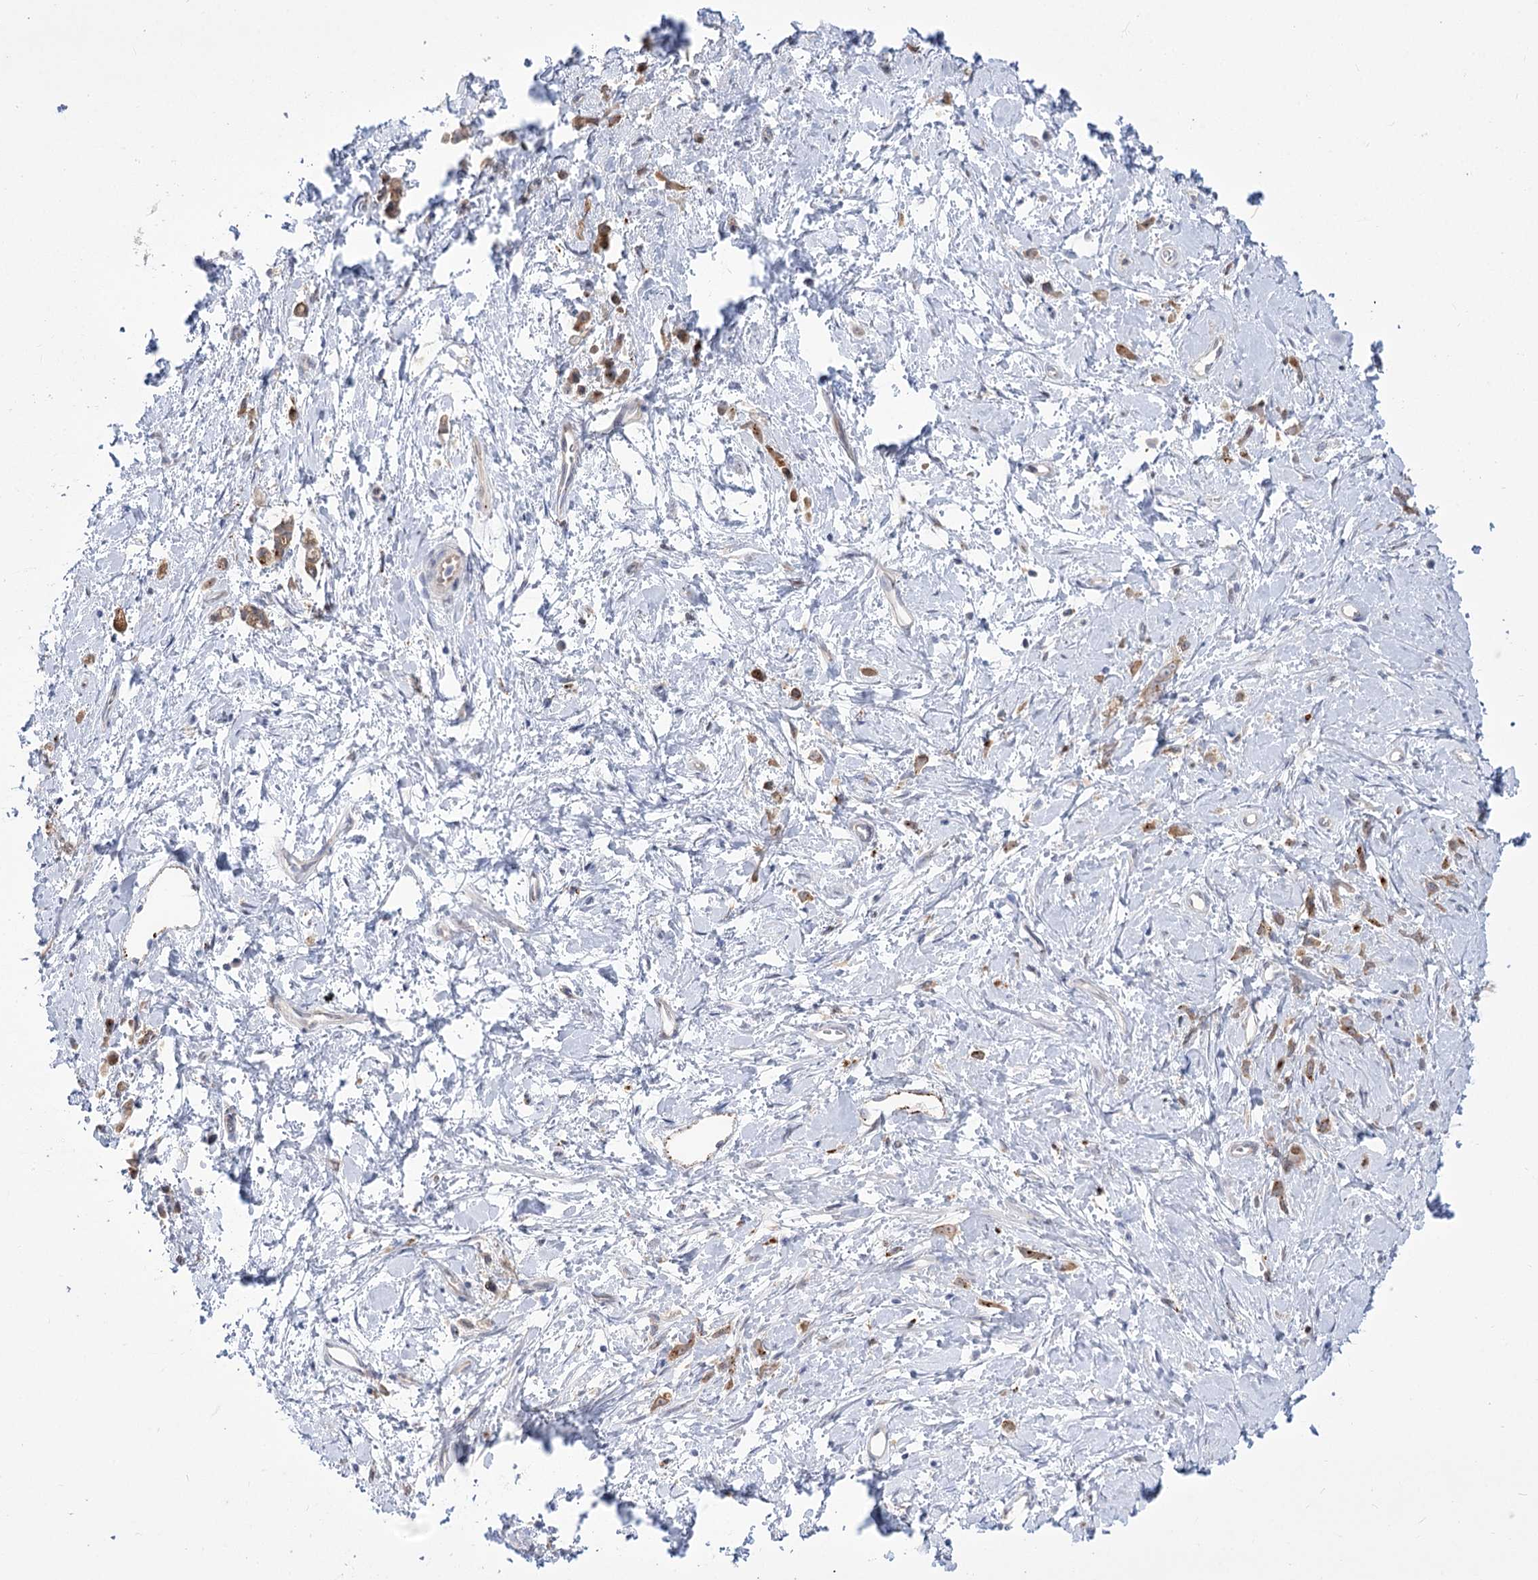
{"staining": {"intensity": "moderate", "quantity": ">75%", "location": "cytoplasmic/membranous"}, "tissue": "stomach cancer", "cell_type": "Tumor cells", "image_type": "cancer", "snomed": [{"axis": "morphology", "description": "Adenocarcinoma, NOS"}, {"axis": "topography", "description": "Stomach"}], "caption": "Immunohistochemistry (DAB) staining of stomach adenocarcinoma reveals moderate cytoplasmic/membranous protein staining in about >75% of tumor cells. (DAB IHC with brightfield microscopy, high magnification).", "gene": "SIAE", "patient": {"sex": "female", "age": 60}}